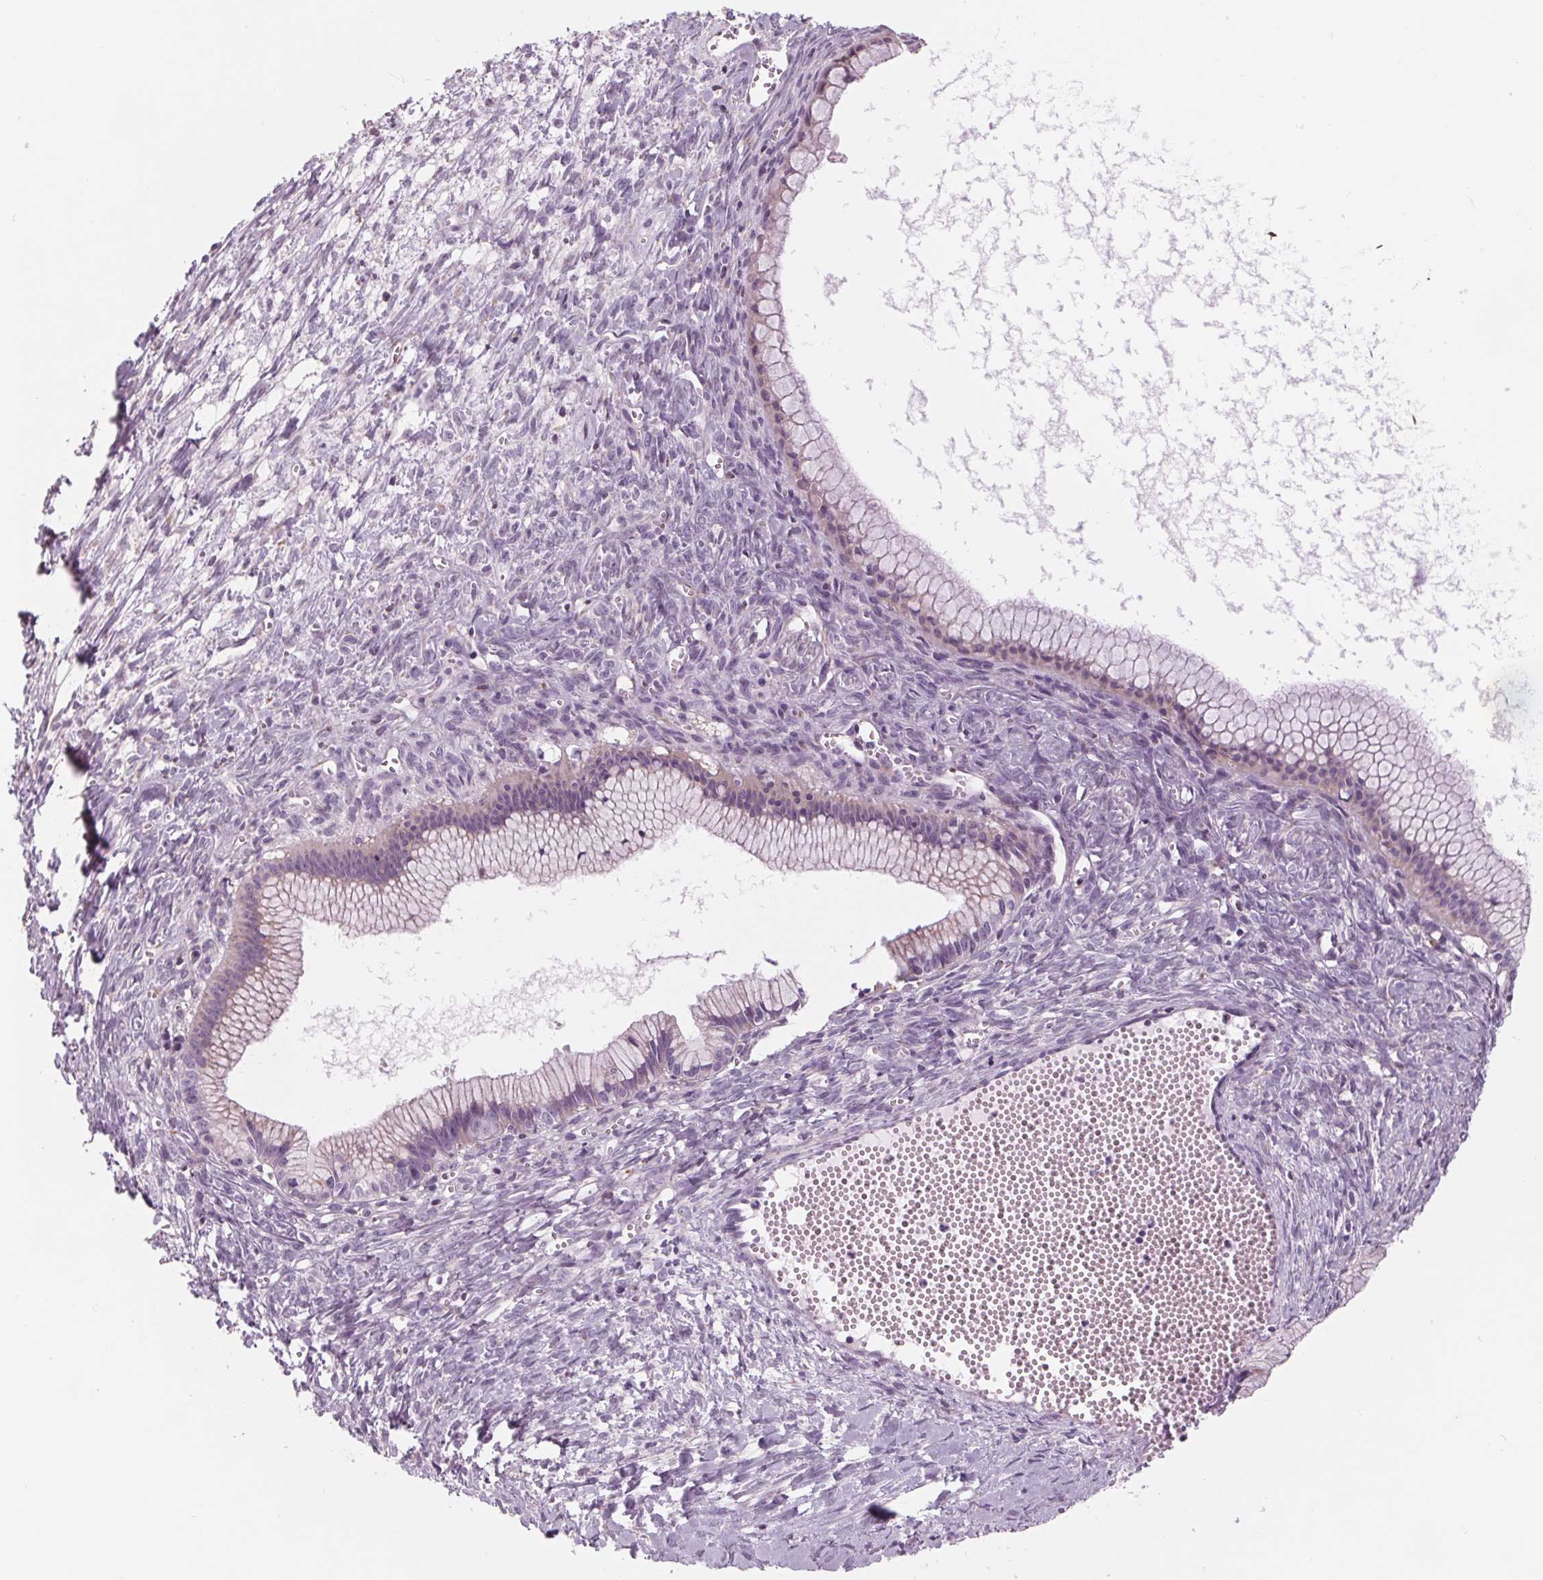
{"staining": {"intensity": "weak", "quantity": "25%-75%", "location": "cytoplasmic/membranous"}, "tissue": "ovarian cancer", "cell_type": "Tumor cells", "image_type": "cancer", "snomed": [{"axis": "morphology", "description": "Cystadenocarcinoma, mucinous, NOS"}, {"axis": "topography", "description": "Ovary"}], "caption": "Immunohistochemical staining of human ovarian mucinous cystadenocarcinoma demonstrates low levels of weak cytoplasmic/membranous protein expression in about 25%-75% of tumor cells.", "gene": "SAMD5", "patient": {"sex": "female", "age": 41}}